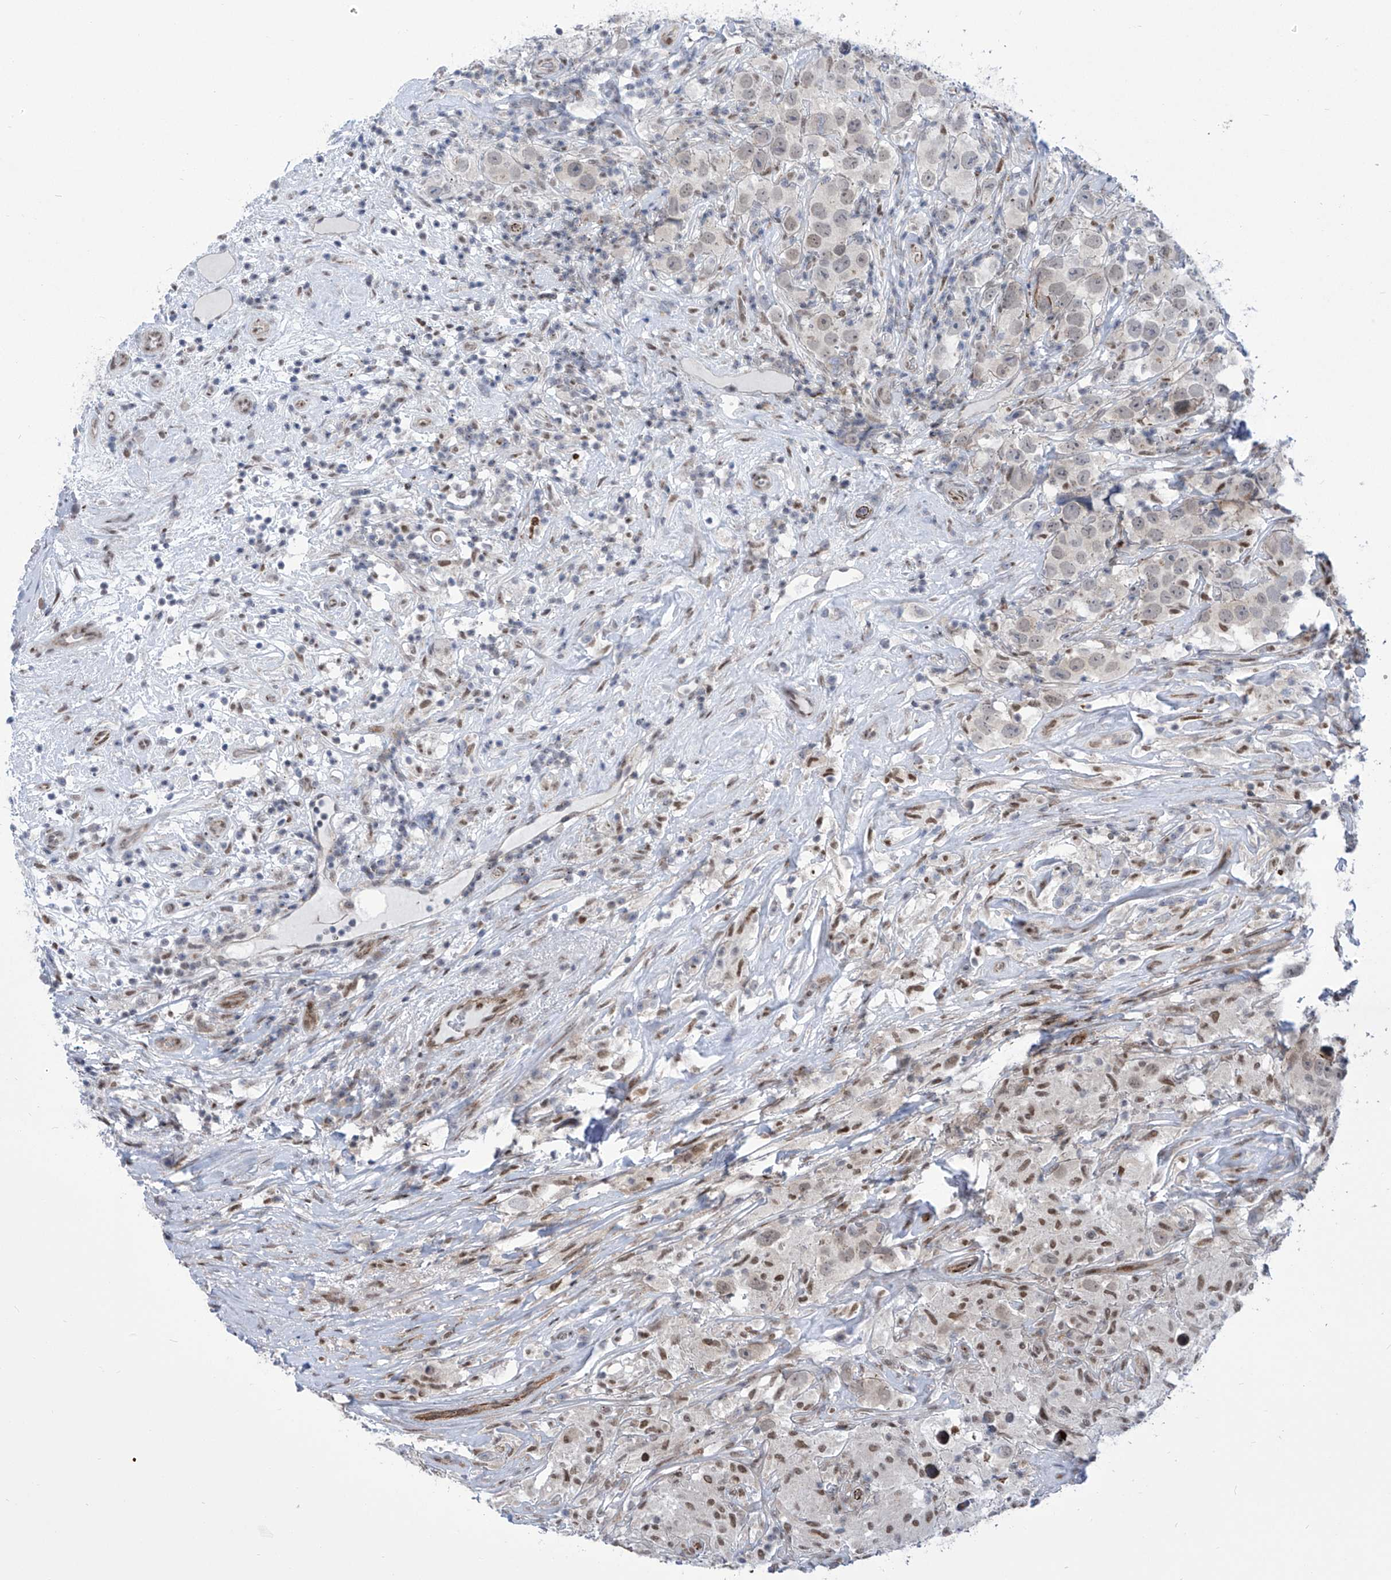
{"staining": {"intensity": "negative", "quantity": "none", "location": "none"}, "tissue": "testis cancer", "cell_type": "Tumor cells", "image_type": "cancer", "snomed": [{"axis": "morphology", "description": "Seminoma, NOS"}, {"axis": "topography", "description": "Testis"}], "caption": "Immunohistochemistry (IHC) of testis seminoma exhibits no positivity in tumor cells.", "gene": "CEP290", "patient": {"sex": "male", "age": 49}}